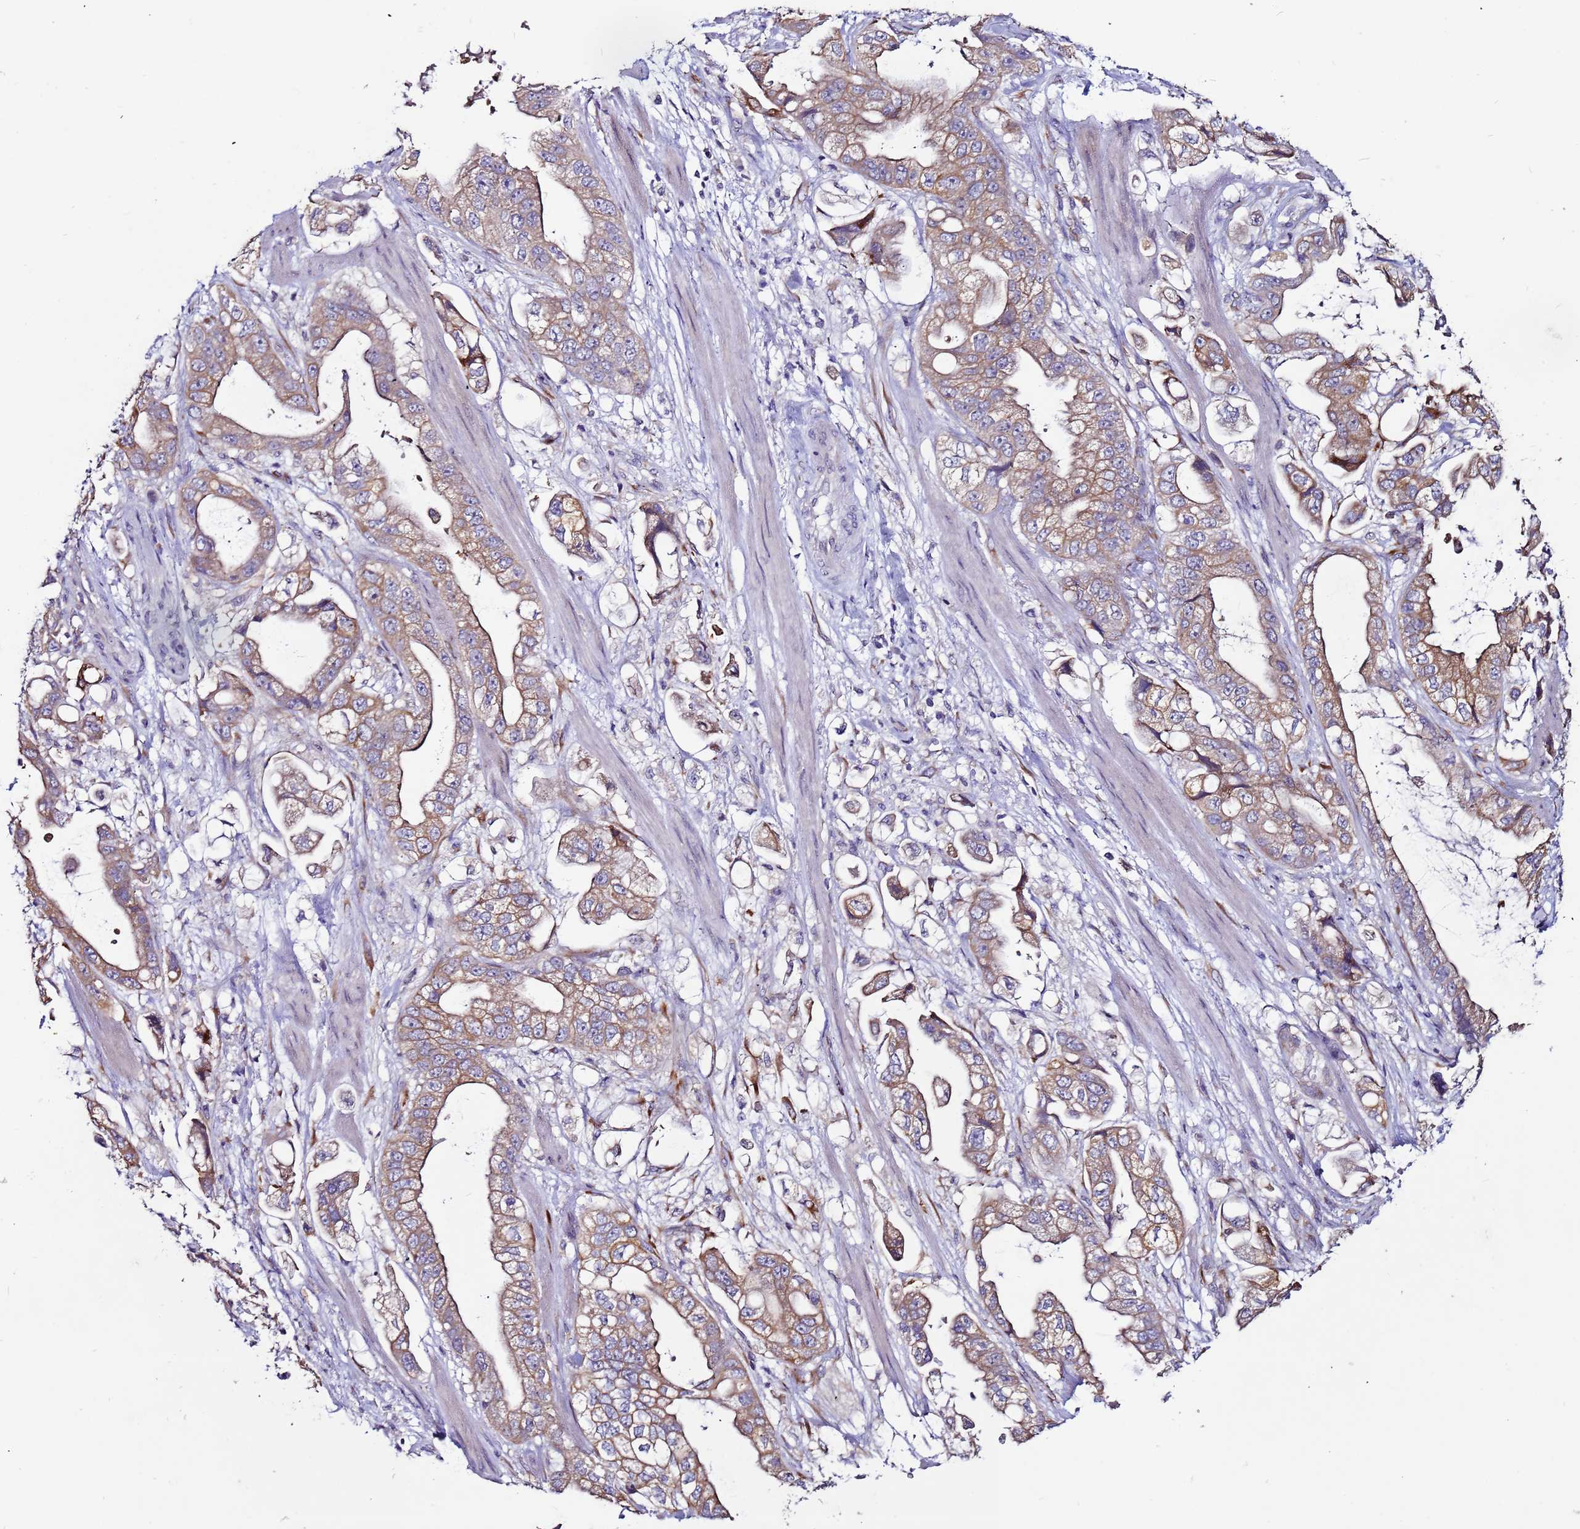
{"staining": {"intensity": "moderate", "quantity": ">75%", "location": "cytoplasmic/membranous"}, "tissue": "stomach cancer", "cell_type": "Tumor cells", "image_type": "cancer", "snomed": [{"axis": "morphology", "description": "Adenocarcinoma, NOS"}, {"axis": "topography", "description": "Stomach"}], "caption": "High-power microscopy captured an IHC micrograph of adenocarcinoma (stomach), revealing moderate cytoplasmic/membranous staining in approximately >75% of tumor cells.", "gene": "SLC44A3", "patient": {"sex": "male", "age": 62}}